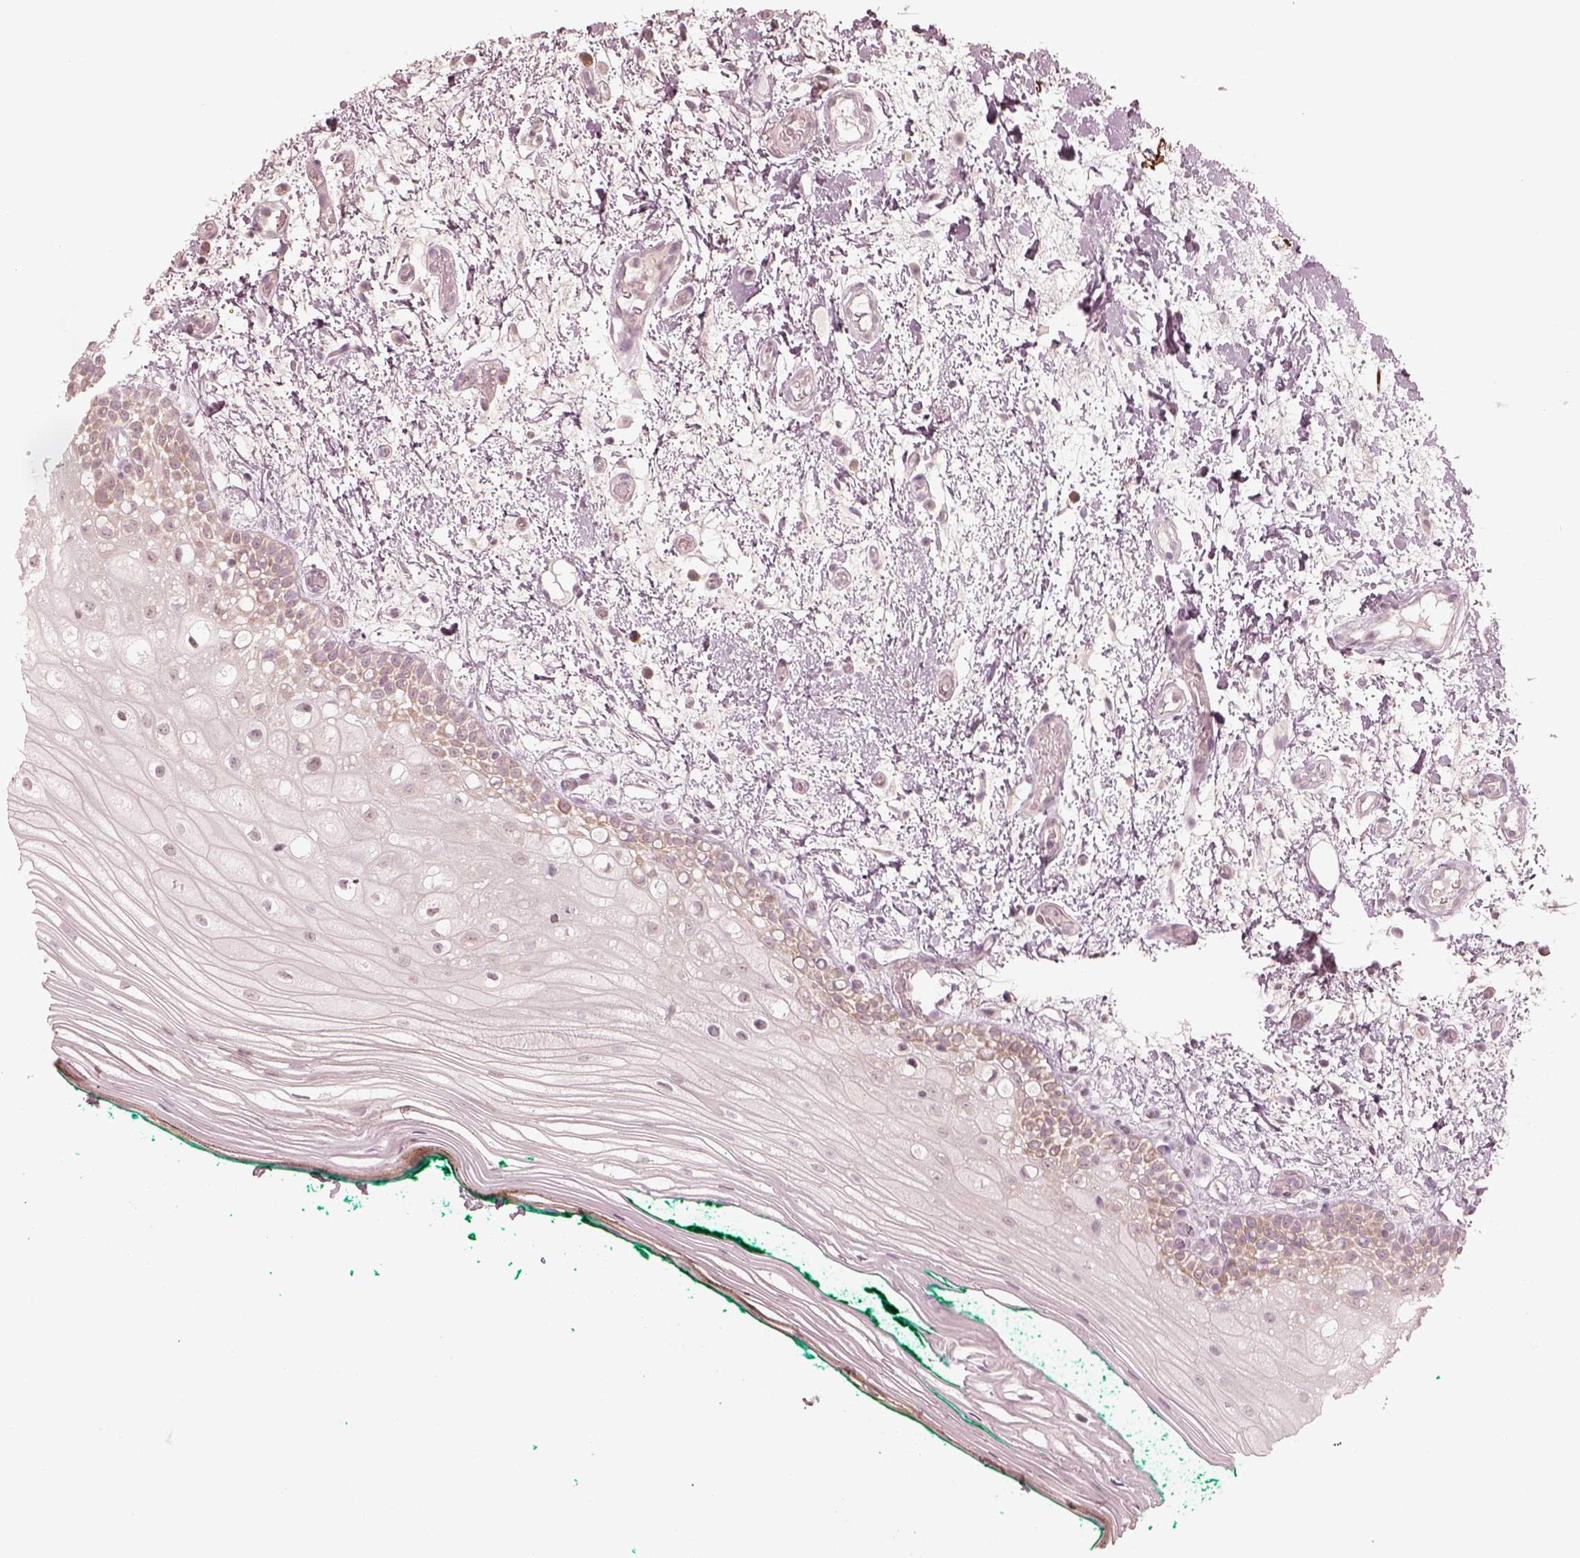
{"staining": {"intensity": "weak", "quantity": "<25%", "location": "cytoplasmic/membranous"}, "tissue": "oral mucosa", "cell_type": "Squamous epithelial cells", "image_type": "normal", "snomed": [{"axis": "morphology", "description": "Normal tissue, NOS"}, {"axis": "topography", "description": "Oral tissue"}], "caption": "Squamous epithelial cells are negative for protein expression in normal human oral mucosa. (DAB (3,3'-diaminobenzidine) immunohistochemistry with hematoxylin counter stain).", "gene": "ACACB", "patient": {"sex": "female", "age": 83}}